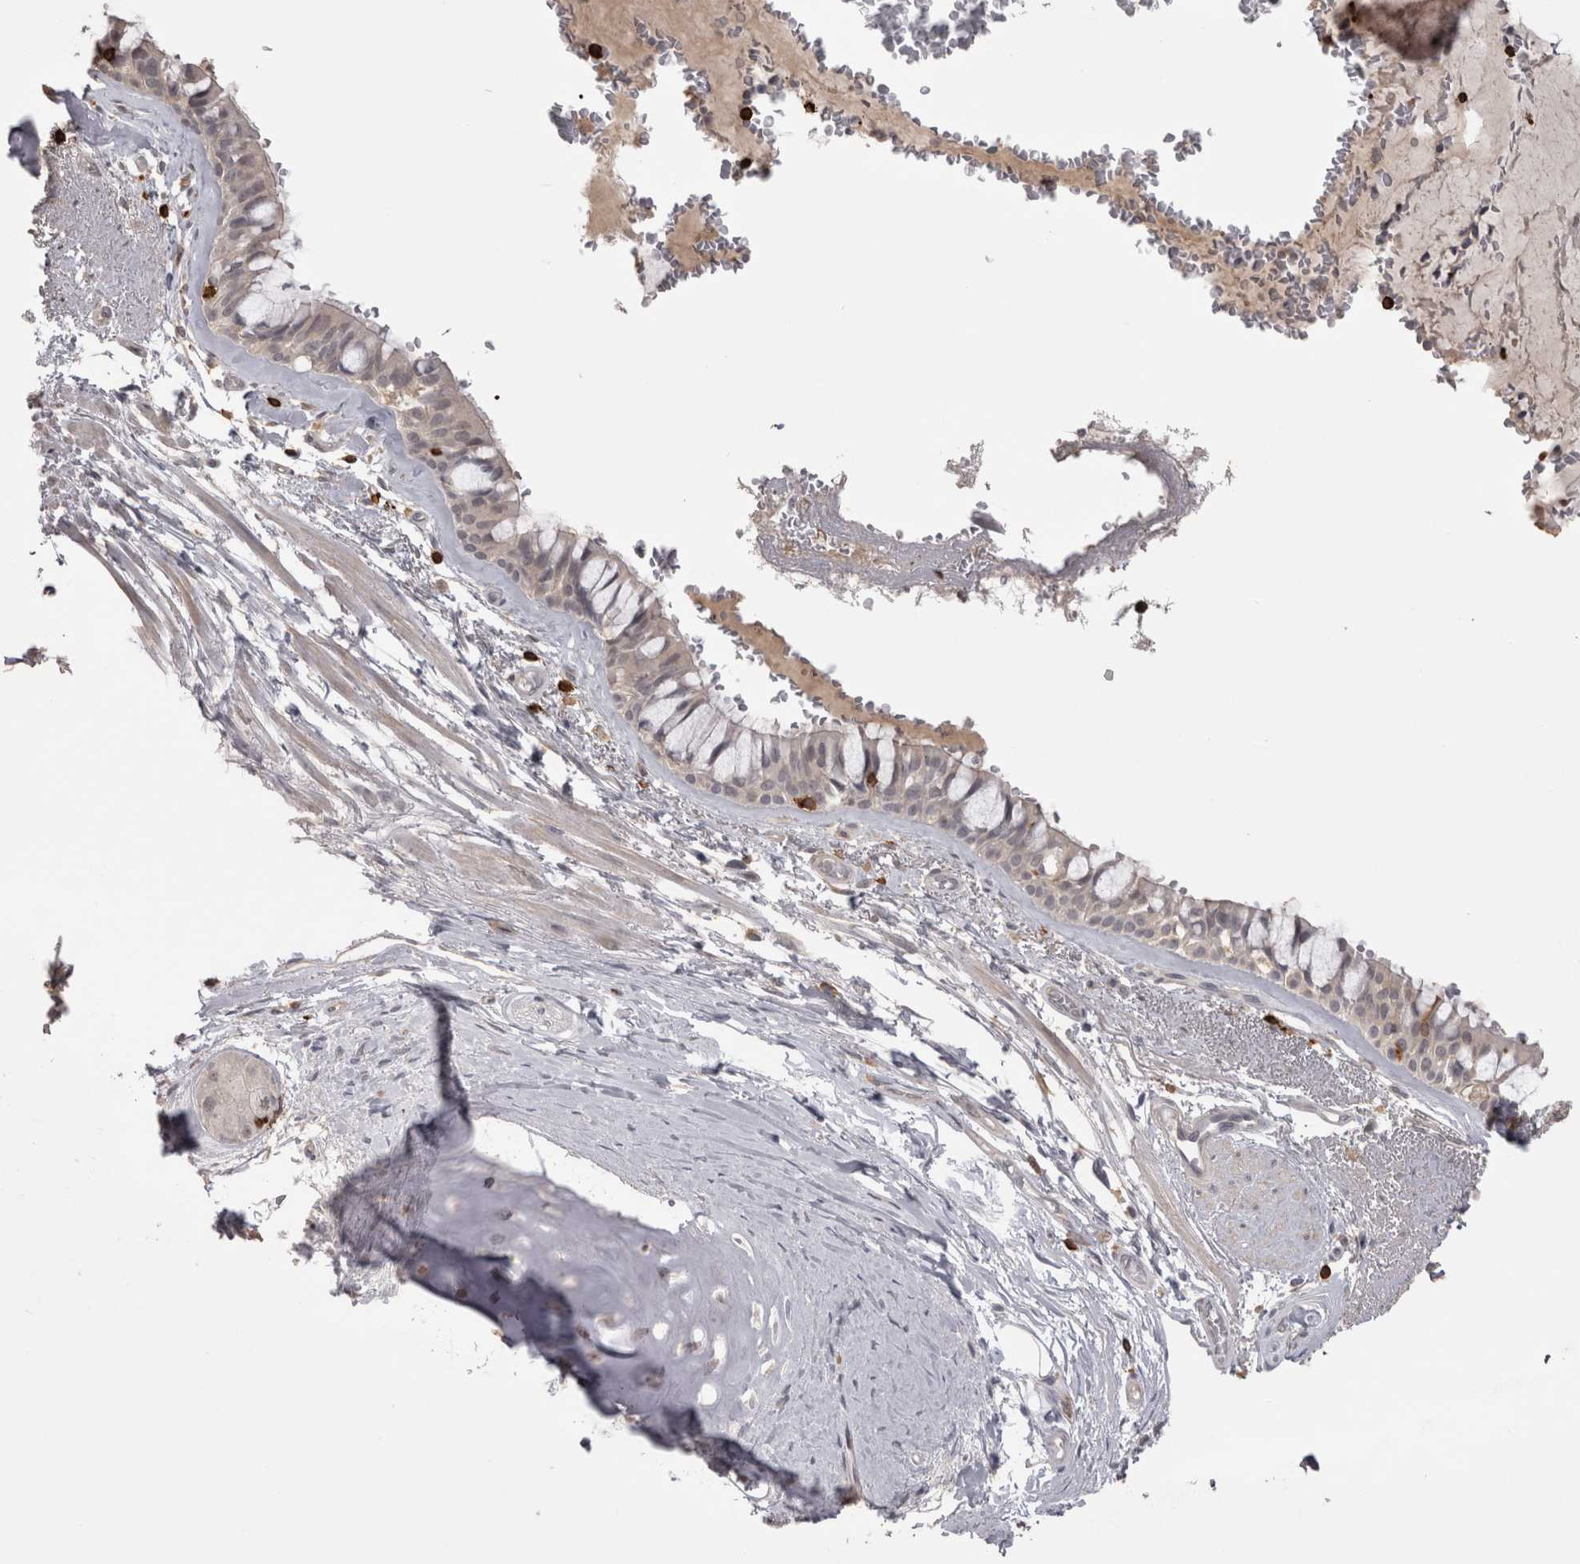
{"staining": {"intensity": "weak", "quantity": "<25%", "location": "cytoplasmic/membranous"}, "tissue": "bronchus", "cell_type": "Respiratory epithelial cells", "image_type": "normal", "snomed": [{"axis": "morphology", "description": "Normal tissue, NOS"}, {"axis": "topography", "description": "Bronchus"}], "caption": "Immunohistochemistry (IHC) of benign bronchus shows no positivity in respiratory epithelial cells. Nuclei are stained in blue.", "gene": "SKAP1", "patient": {"sex": "male", "age": 66}}